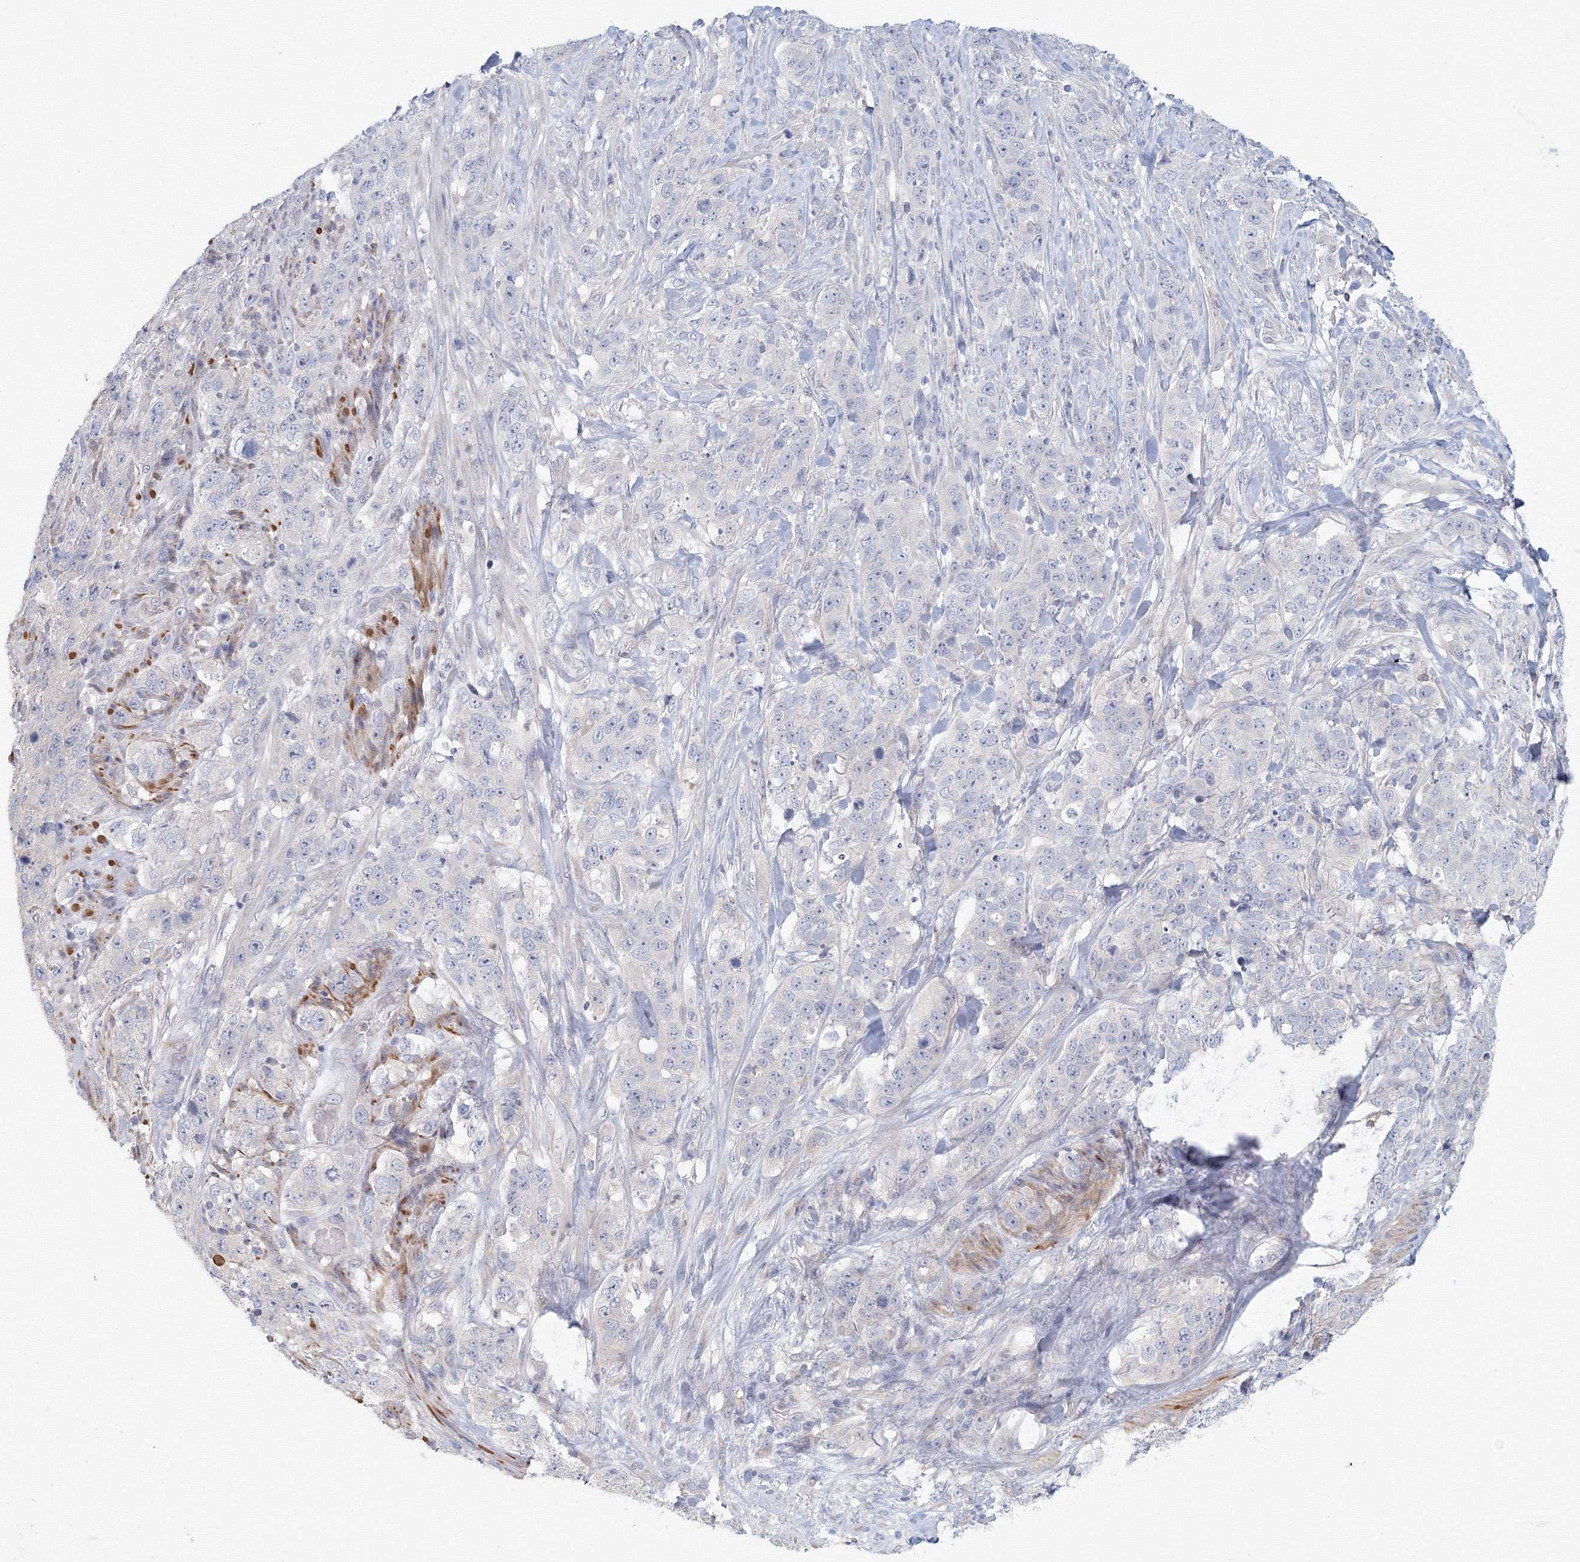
{"staining": {"intensity": "negative", "quantity": "none", "location": "none"}, "tissue": "stomach cancer", "cell_type": "Tumor cells", "image_type": "cancer", "snomed": [{"axis": "morphology", "description": "Adenocarcinoma, NOS"}, {"axis": "topography", "description": "Stomach"}], "caption": "This is an IHC image of stomach cancer (adenocarcinoma). There is no positivity in tumor cells.", "gene": "TACC2", "patient": {"sex": "male", "age": 48}}